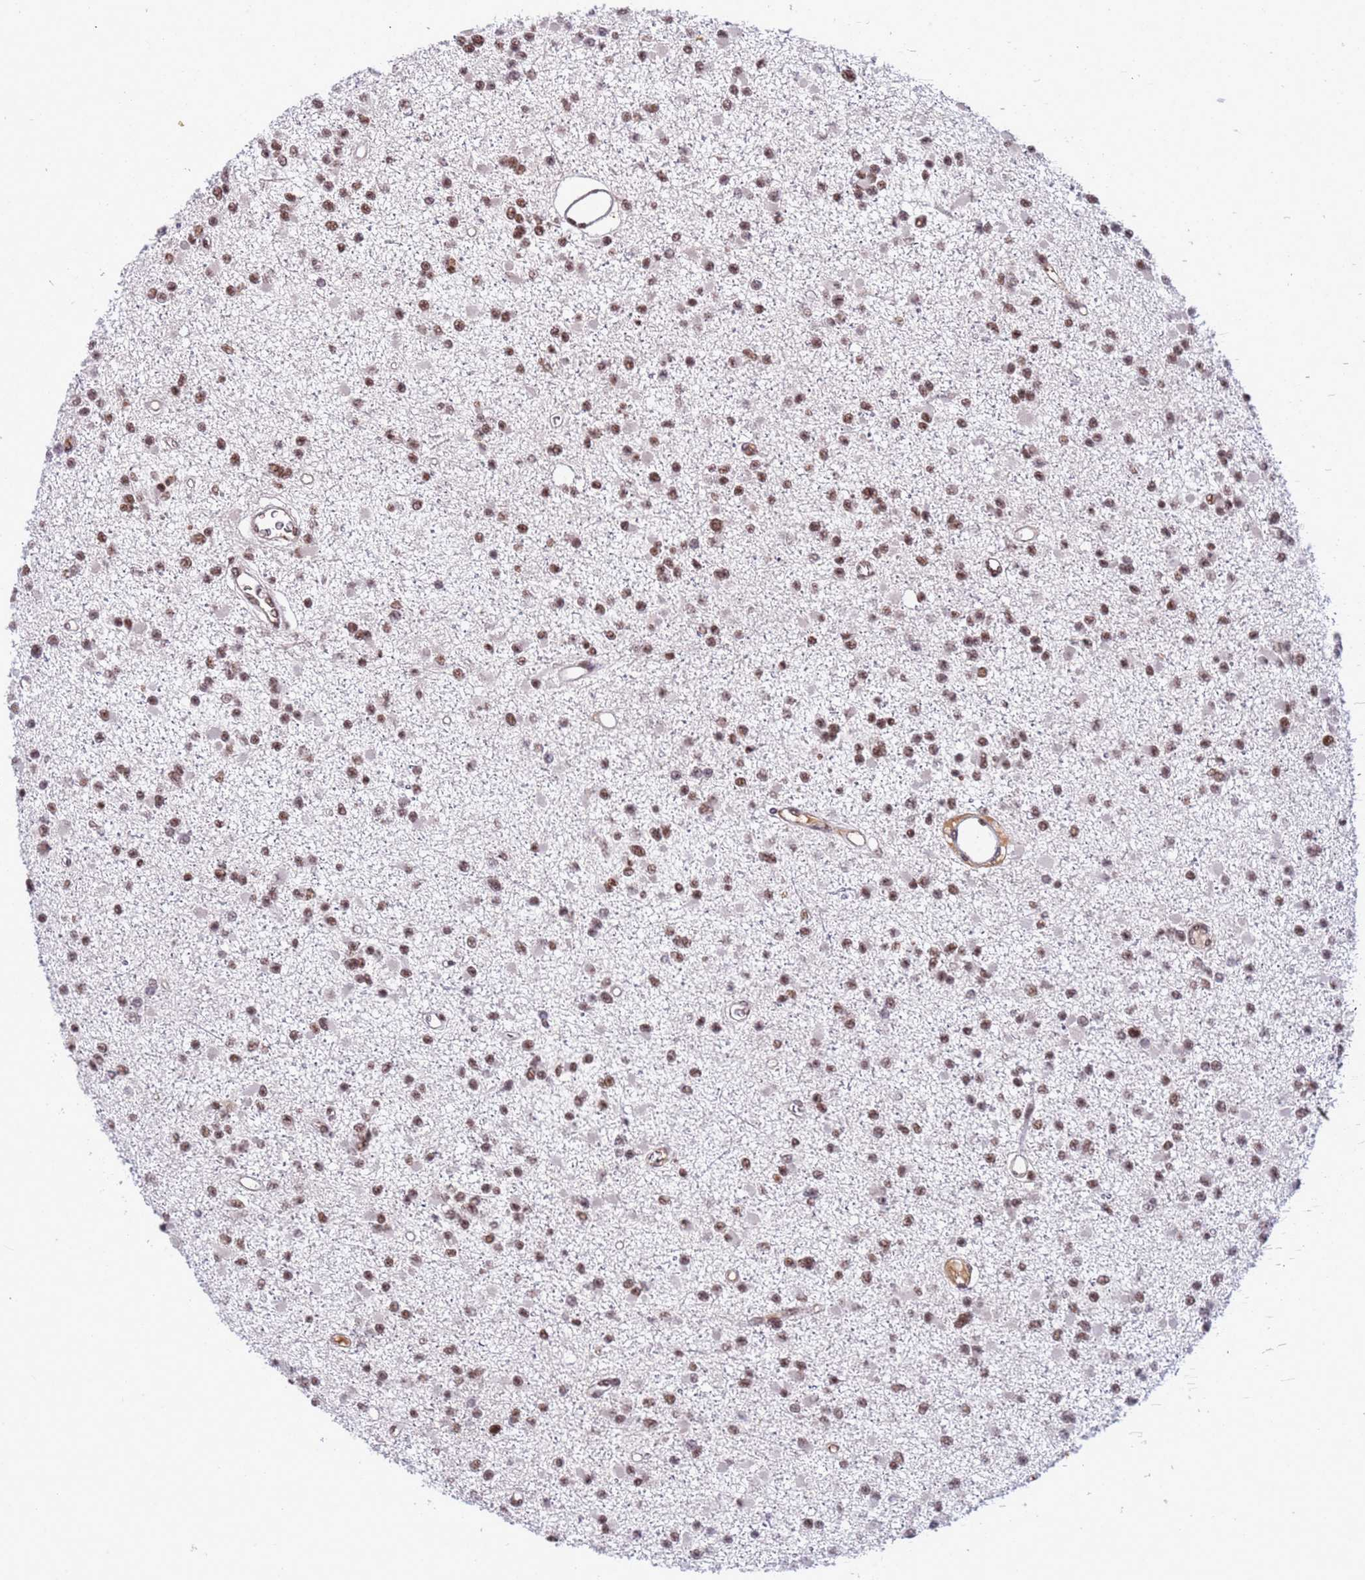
{"staining": {"intensity": "moderate", "quantity": ">75%", "location": "nuclear"}, "tissue": "glioma", "cell_type": "Tumor cells", "image_type": "cancer", "snomed": [{"axis": "morphology", "description": "Glioma, malignant, Low grade"}, {"axis": "topography", "description": "Brain"}], "caption": "Tumor cells exhibit medium levels of moderate nuclear positivity in approximately >75% of cells in malignant low-grade glioma. Using DAB (brown) and hematoxylin (blue) stains, captured at high magnification using brightfield microscopy.", "gene": "SRRT", "patient": {"sex": "female", "age": 22}}